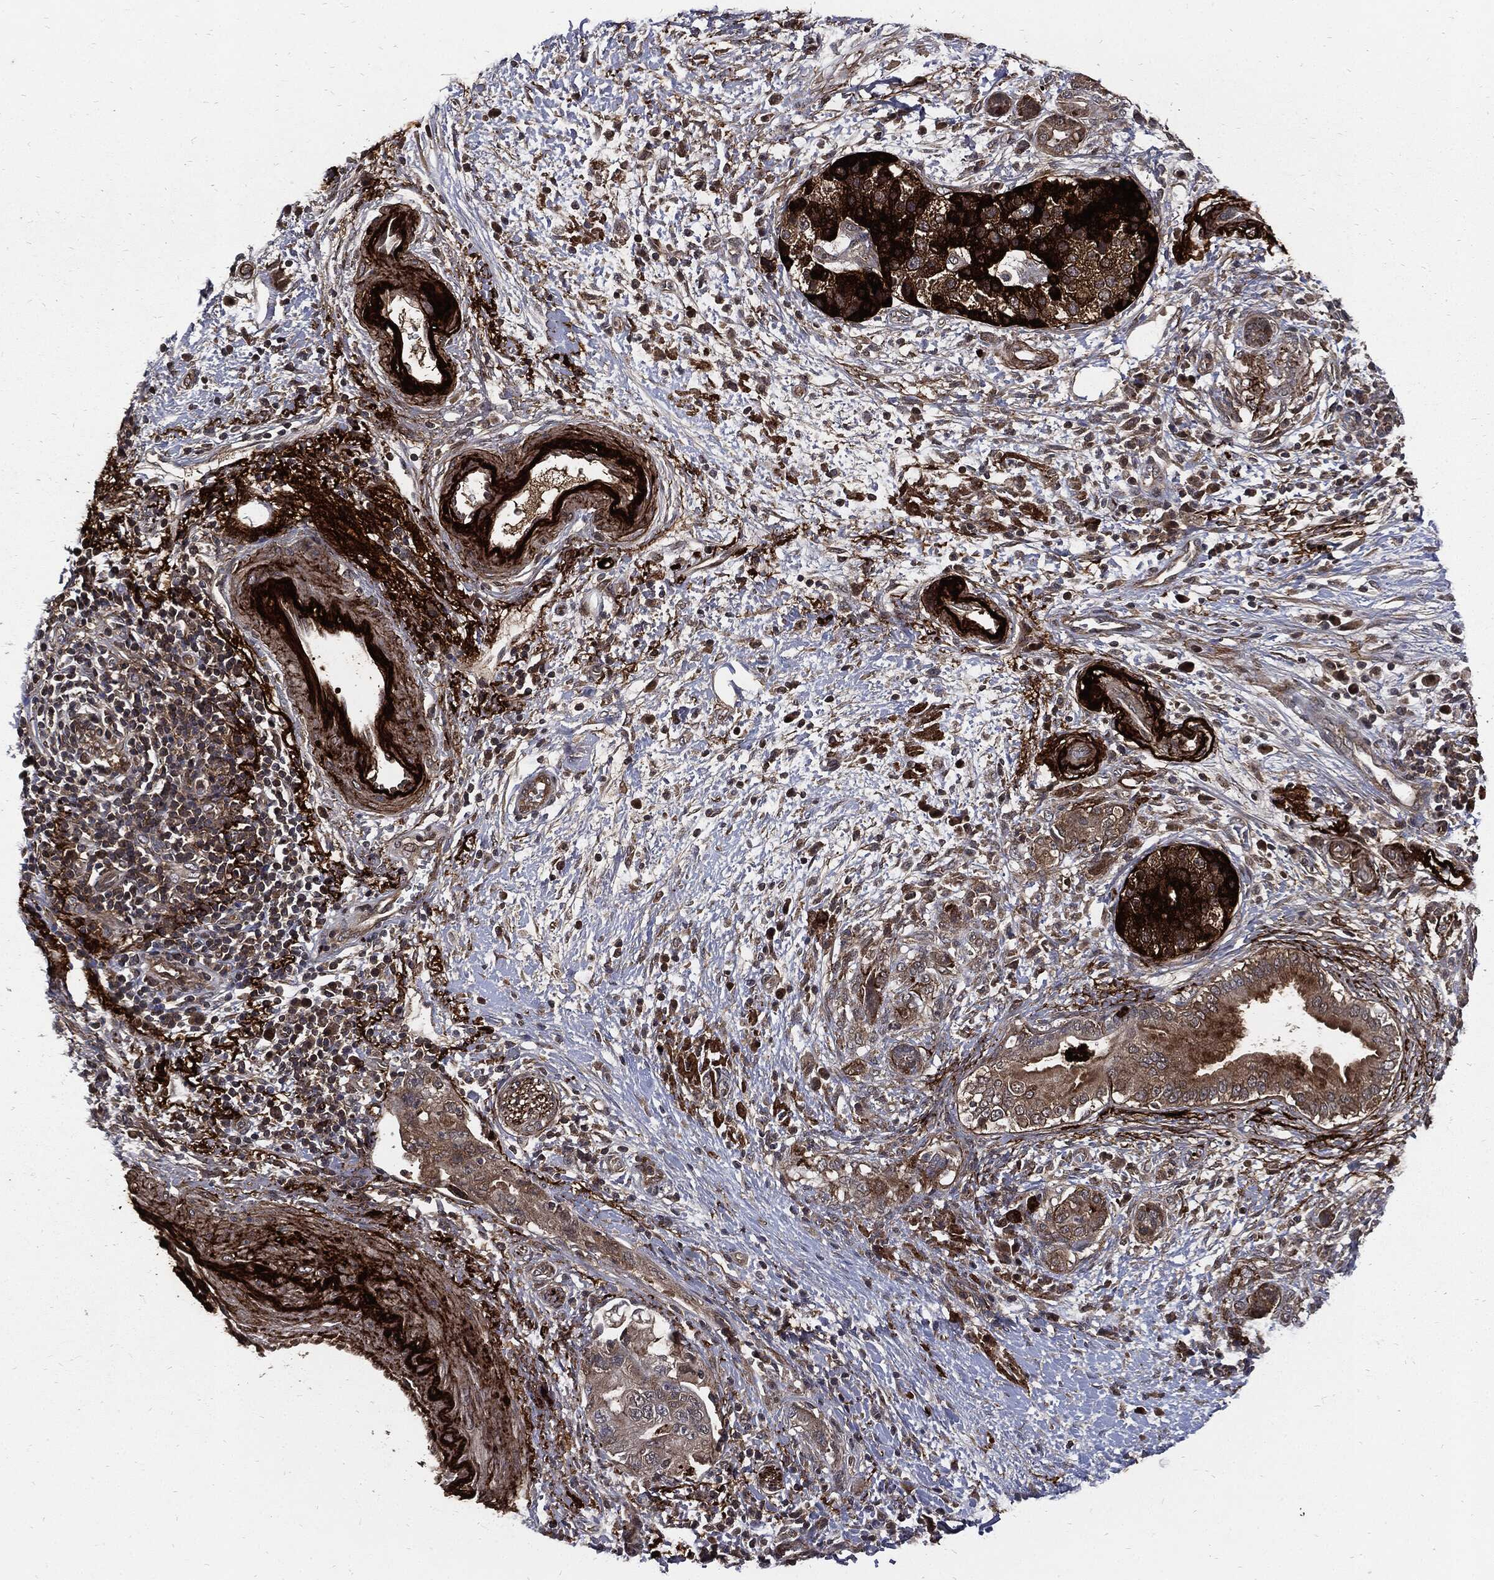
{"staining": {"intensity": "strong", "quantity": "25%-75%", "location": "cytoplasmic/membranous"}, "tissue": "pancreatic cancer", "cell_type": "Tumor cells", "image_type": "cancer", "snomed": [{"axis": "morphology", "description": "Adenocarcinoma, NOS"}, {"axis": "topography", "description": "Pancreas"}], "caption": "Pancreatic adenocarcinoma stained for a protein shows strong cytoplasmic/membranous positivity in tumor cells.", "gene": "CLU", "patient": {"sex": "female", "age": 73}}